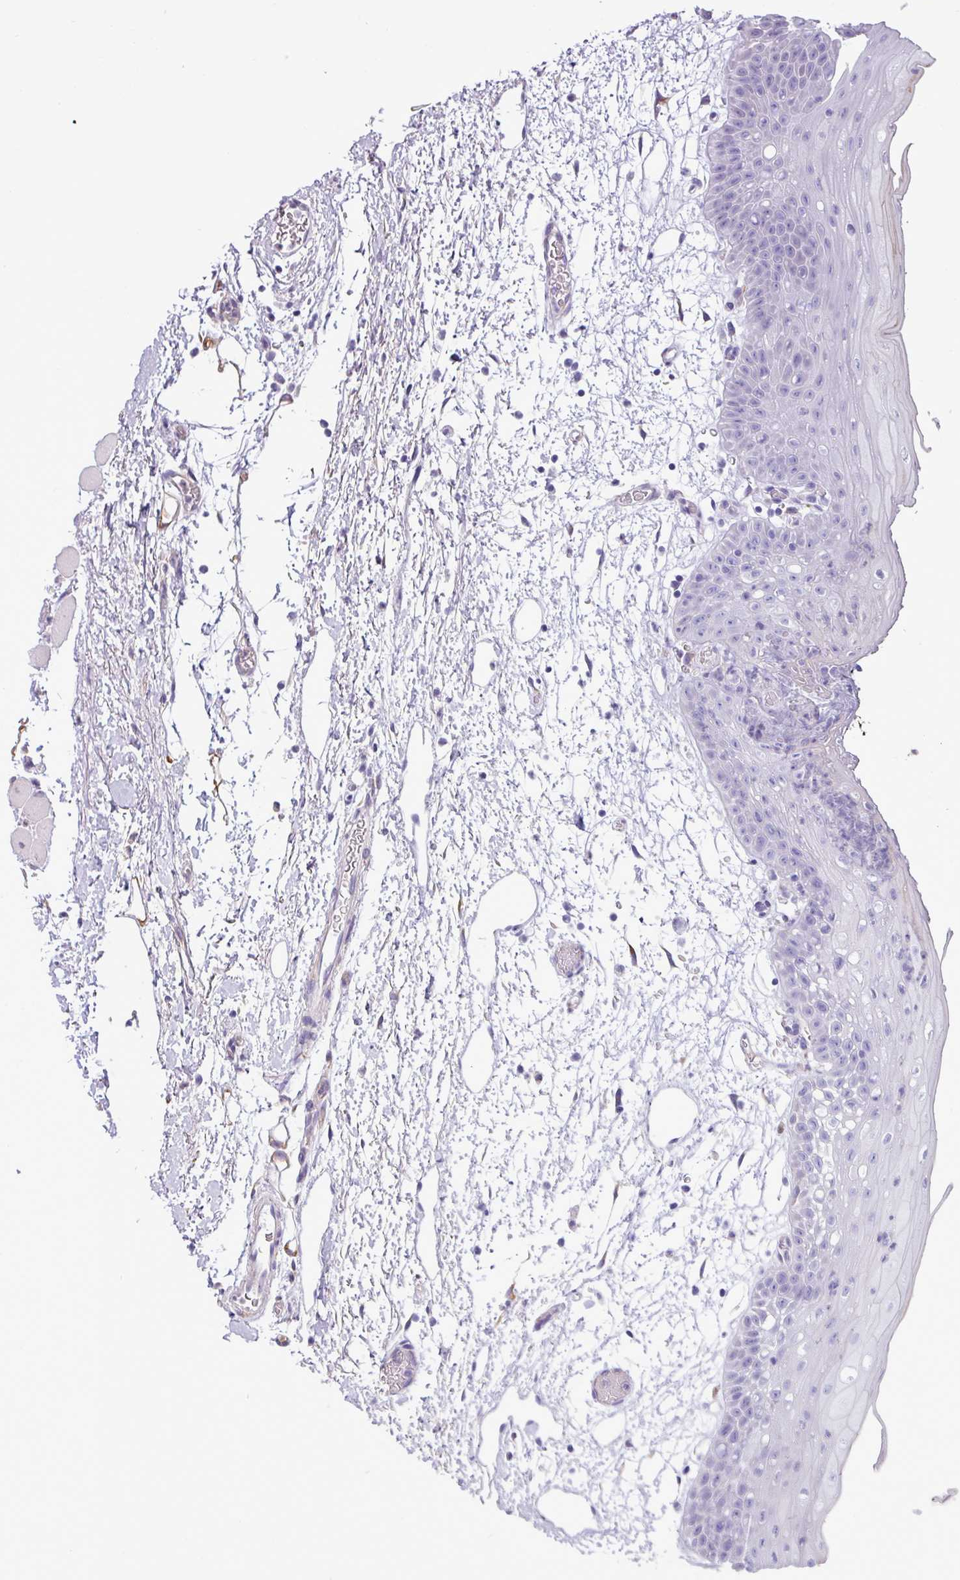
{"staining": {"intensity": "negative", "quantity": "none", "location": "none"}, "tissue": "oral mucosa", "cell_type": "Squamous epithelial cells", "image_type": "normal", "snomed": [{"axis": "morphology", "description": "Normal tissue, NOS"}, {"axis": "topography", "description": "Oral tissue"}, {"axis": "topography", "description": "Tounge, NOS"}], "caption": "DAB immunohistochemical staining of unremarkable oral mucosa demonstrates no significant expression in squamous epithelial cells.", "gene": "PPP1R35", "patient": {"sex": "female", "age": 59}}